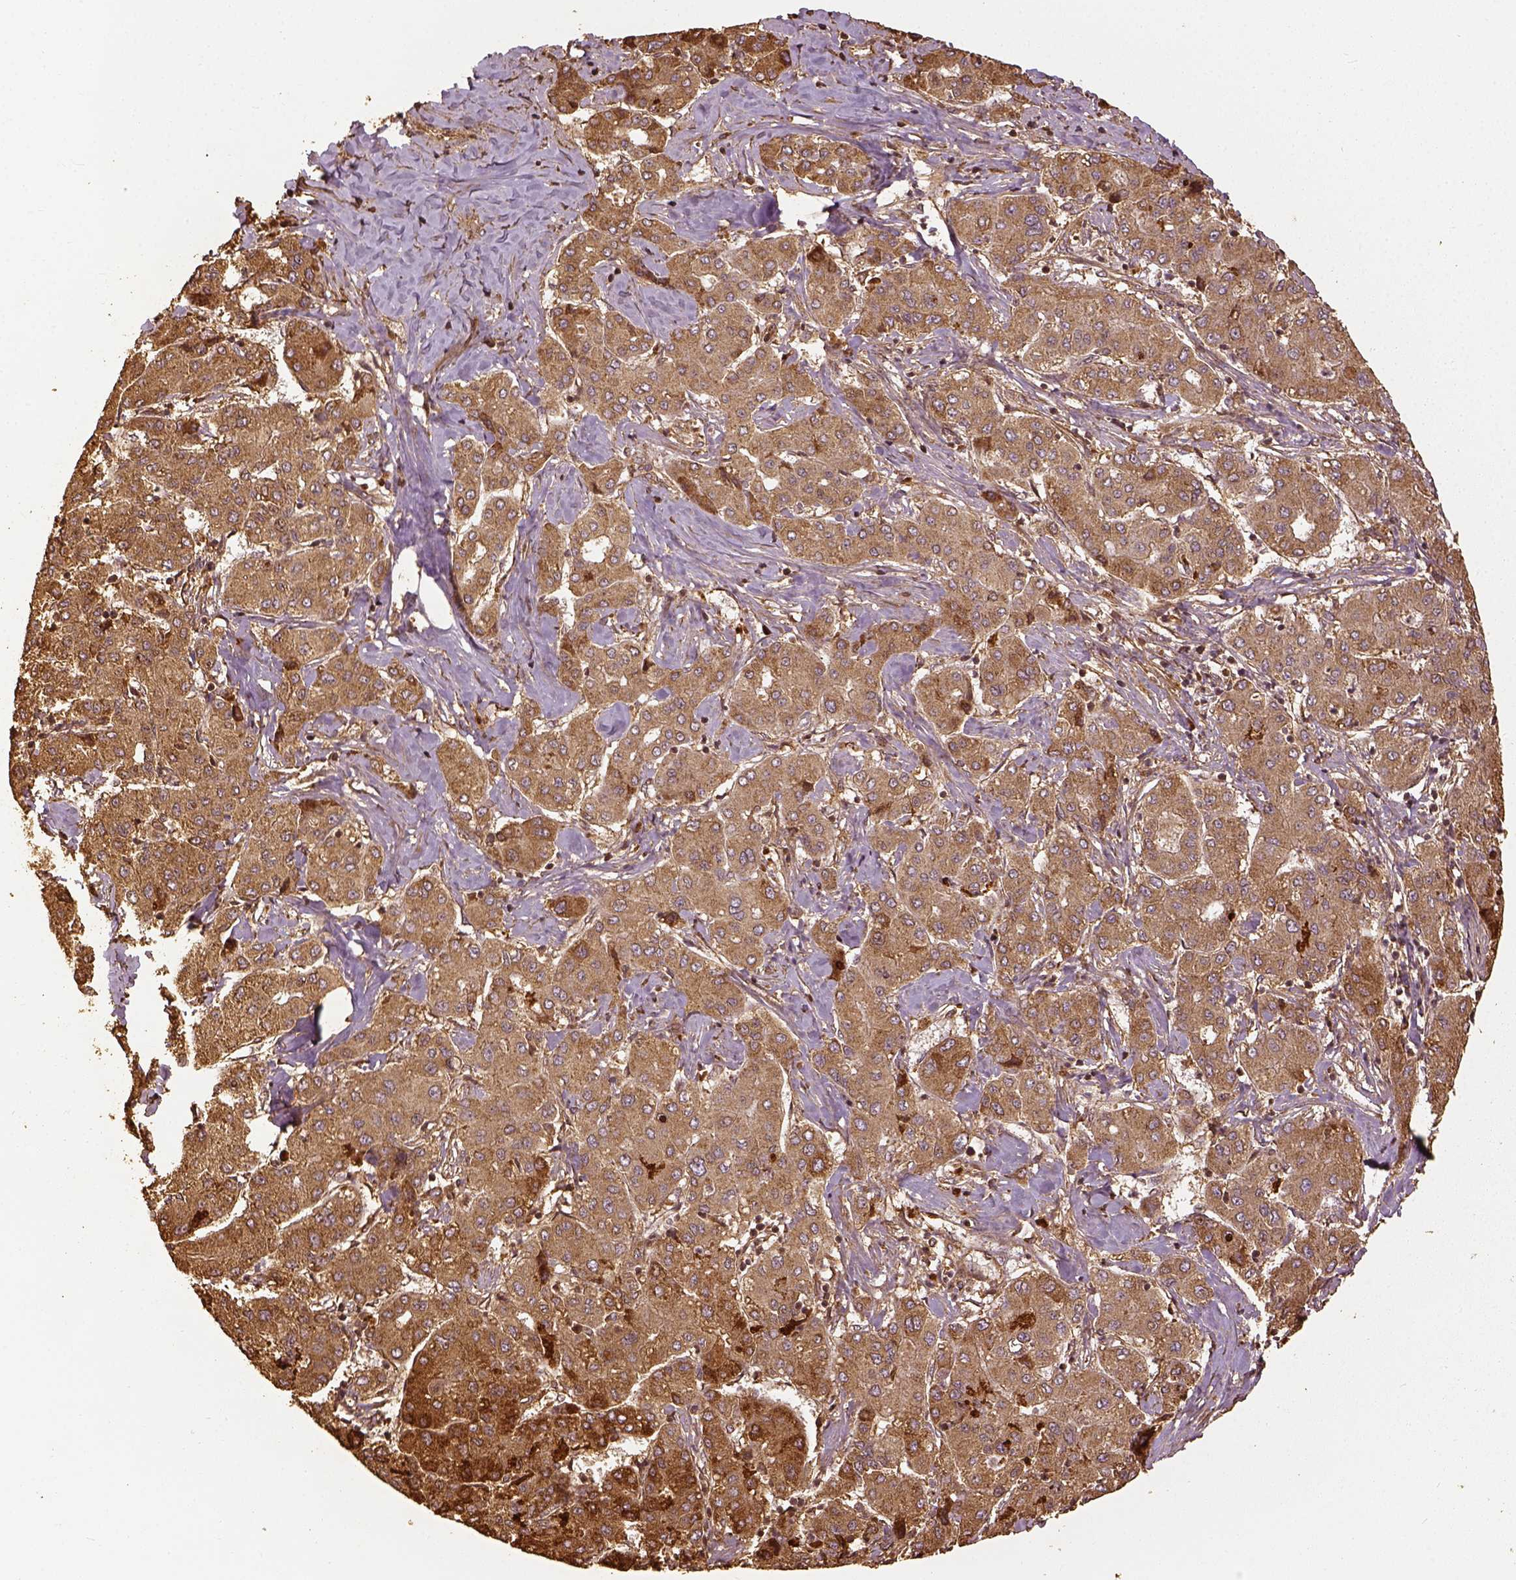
{"staining": {"intensity": "moderate", "quantity": ">75%", "location": "cytoplasmic/membranous"}, "tissue": "liver cancer", "cell_type": "Tumor cells", "image_type": "cancer", "snomed": [{"axis": "morphology", "description": "Carcinoma, Hepatocellular, NOS"}, {"axis": "topography", "description": "Liver"}], "caption": "Liver cancer stained for a protein (brown) shows moderate cytoplasmic/membranous positive positivity in approximately >75% of tumor cells.", "gene": "VEGFA", "patient": {"sex": "male", "age": 65}}